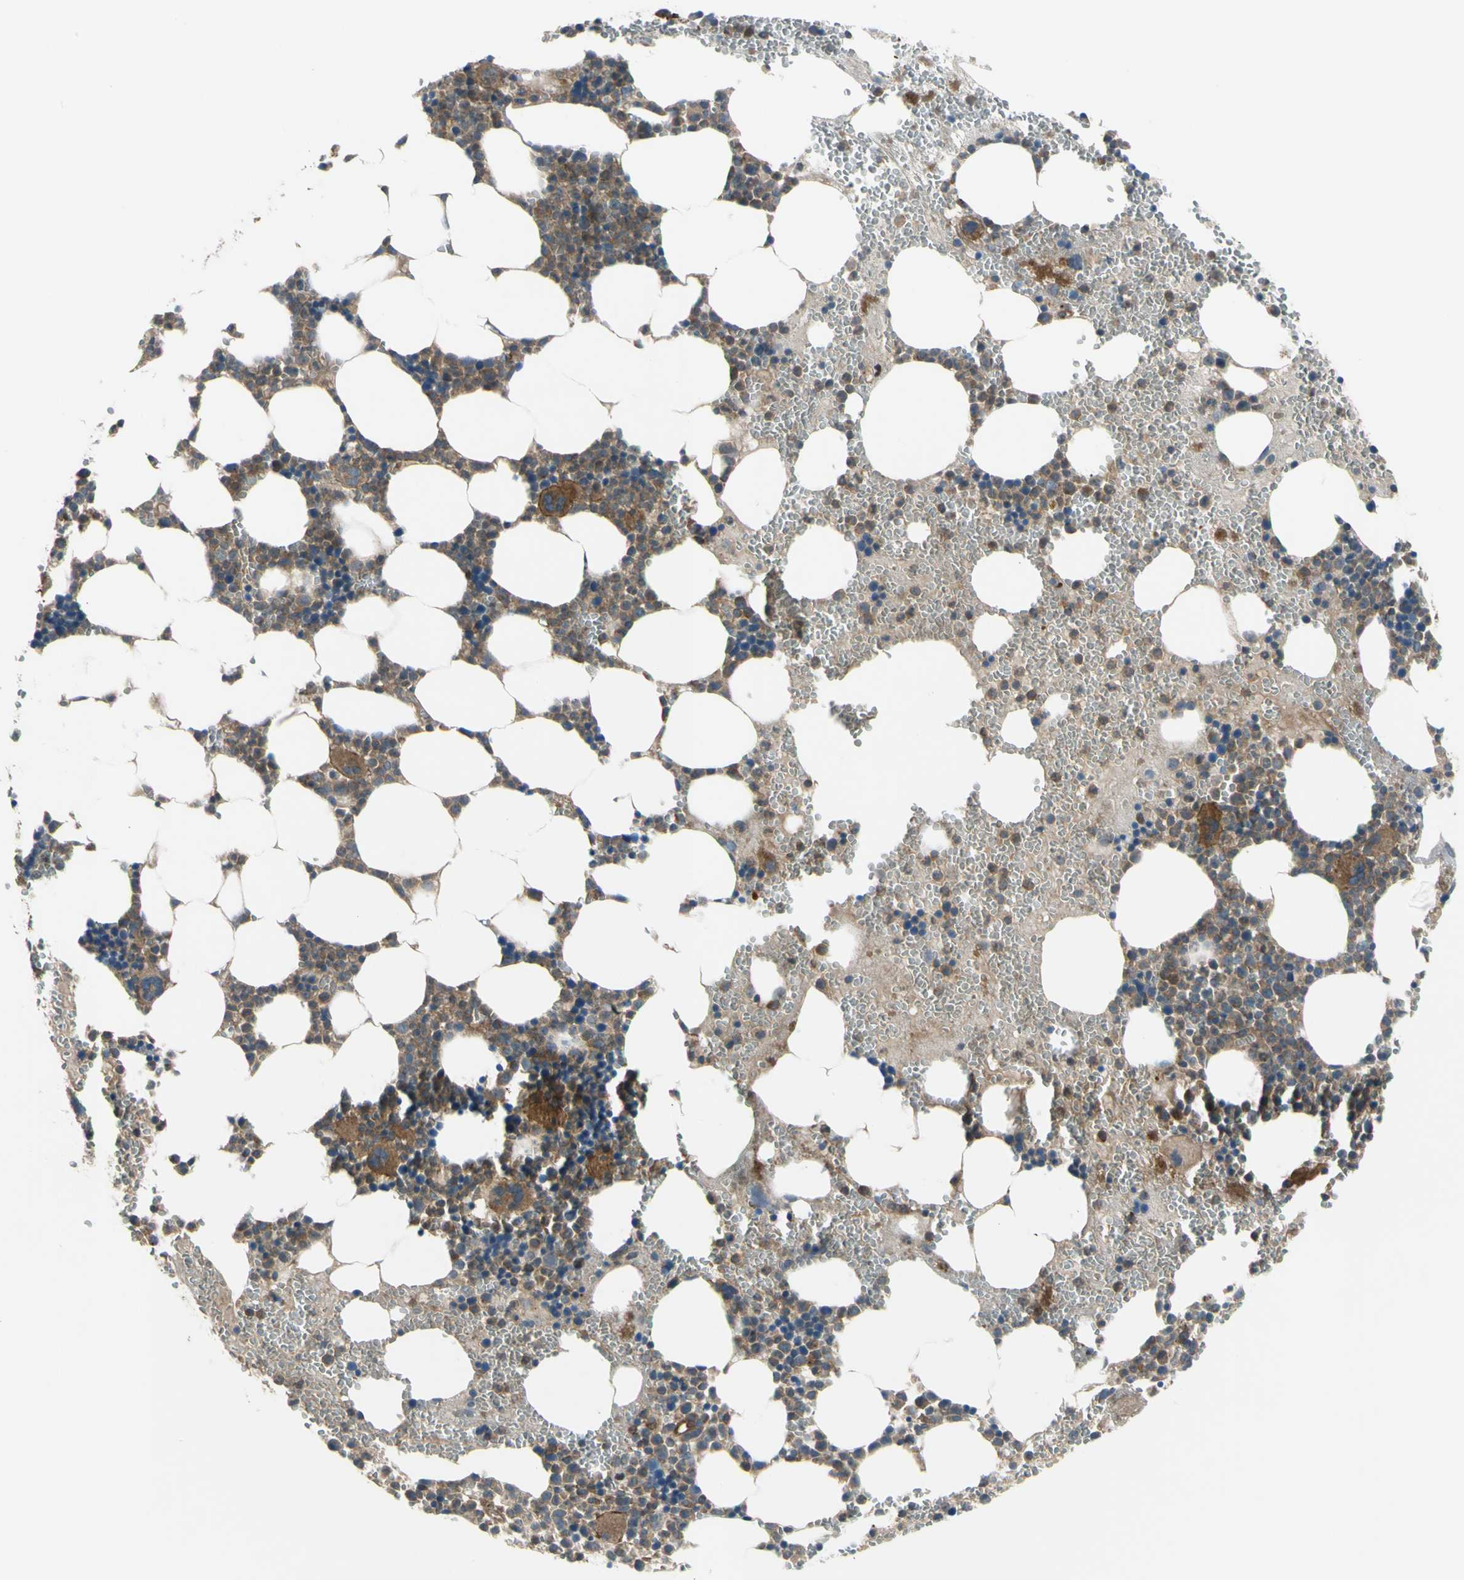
{"staining": {"intensity": "moderate", "quantity": ">75%", "location": "cytoplasmic/membranous"}, "tissue": "bone marrow", "cell_type": "Hematopoietic cells", "image_type": "normal", "snomed": [{"axis": "morphology", "description": "Normal tissue, NOS"}, {"axis": "morphology", "description": "Inflammation, NOS"}, {"axis": "topography", "description": "Bone marrow"}], "caption": "Brown immunohistochemical staining in benign human bone marrow demonstrates moderate cytoplasmic/membranous expression in approximately >75% of hematopoietic cells. The staining is performed using DAB brown chromogen to label protein expression. The nuclei are counter-stained blue using hematoxylin.", "gene": "FLII", "patient": {"sex": "female", "age": 76}}